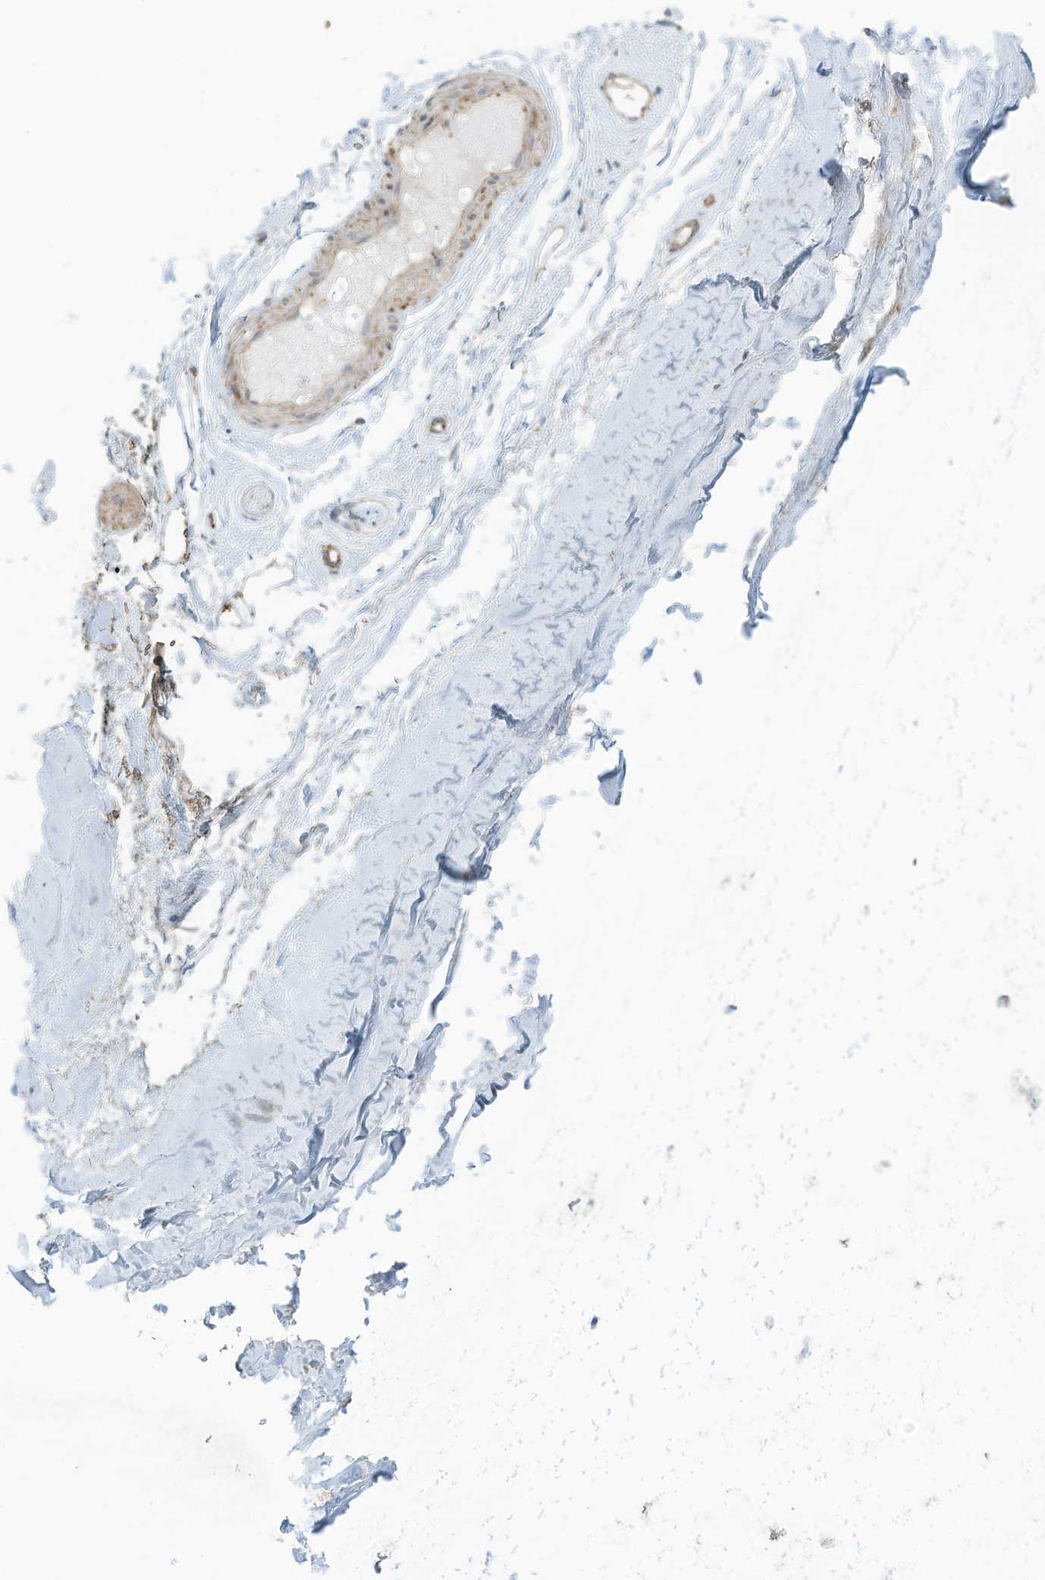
{"staining": {"intensity": "moderate", "quantity": ">75%", "location": "cytoplasmic/membranous"}, "tissue": "adipose tissue", "cell_type": "Adipocytes", "image_type": "normal", "snomed": [{"axis": "morphology", "description": "Normal tissue, NOS"}, {"axis": "morphology", "description": "Basal cell carcinoma"}, {"axis": "topography", "description": "Skin"}], "caption": "Immunohistochemistry (IHC) staining of normal adipose tissue, which exhibits medium levels of moderate cytoplasmic/membranous staining in approximately >75% of adipocytes indicating moderate cytoplasmic/membranous protein positivity. The staining was performed using DAB (brown) for protein detection and nuclei were counterstained in hematoxylin (blue).", "gene": "METTL6", "patient": {"sex": "female", "age": 89}}